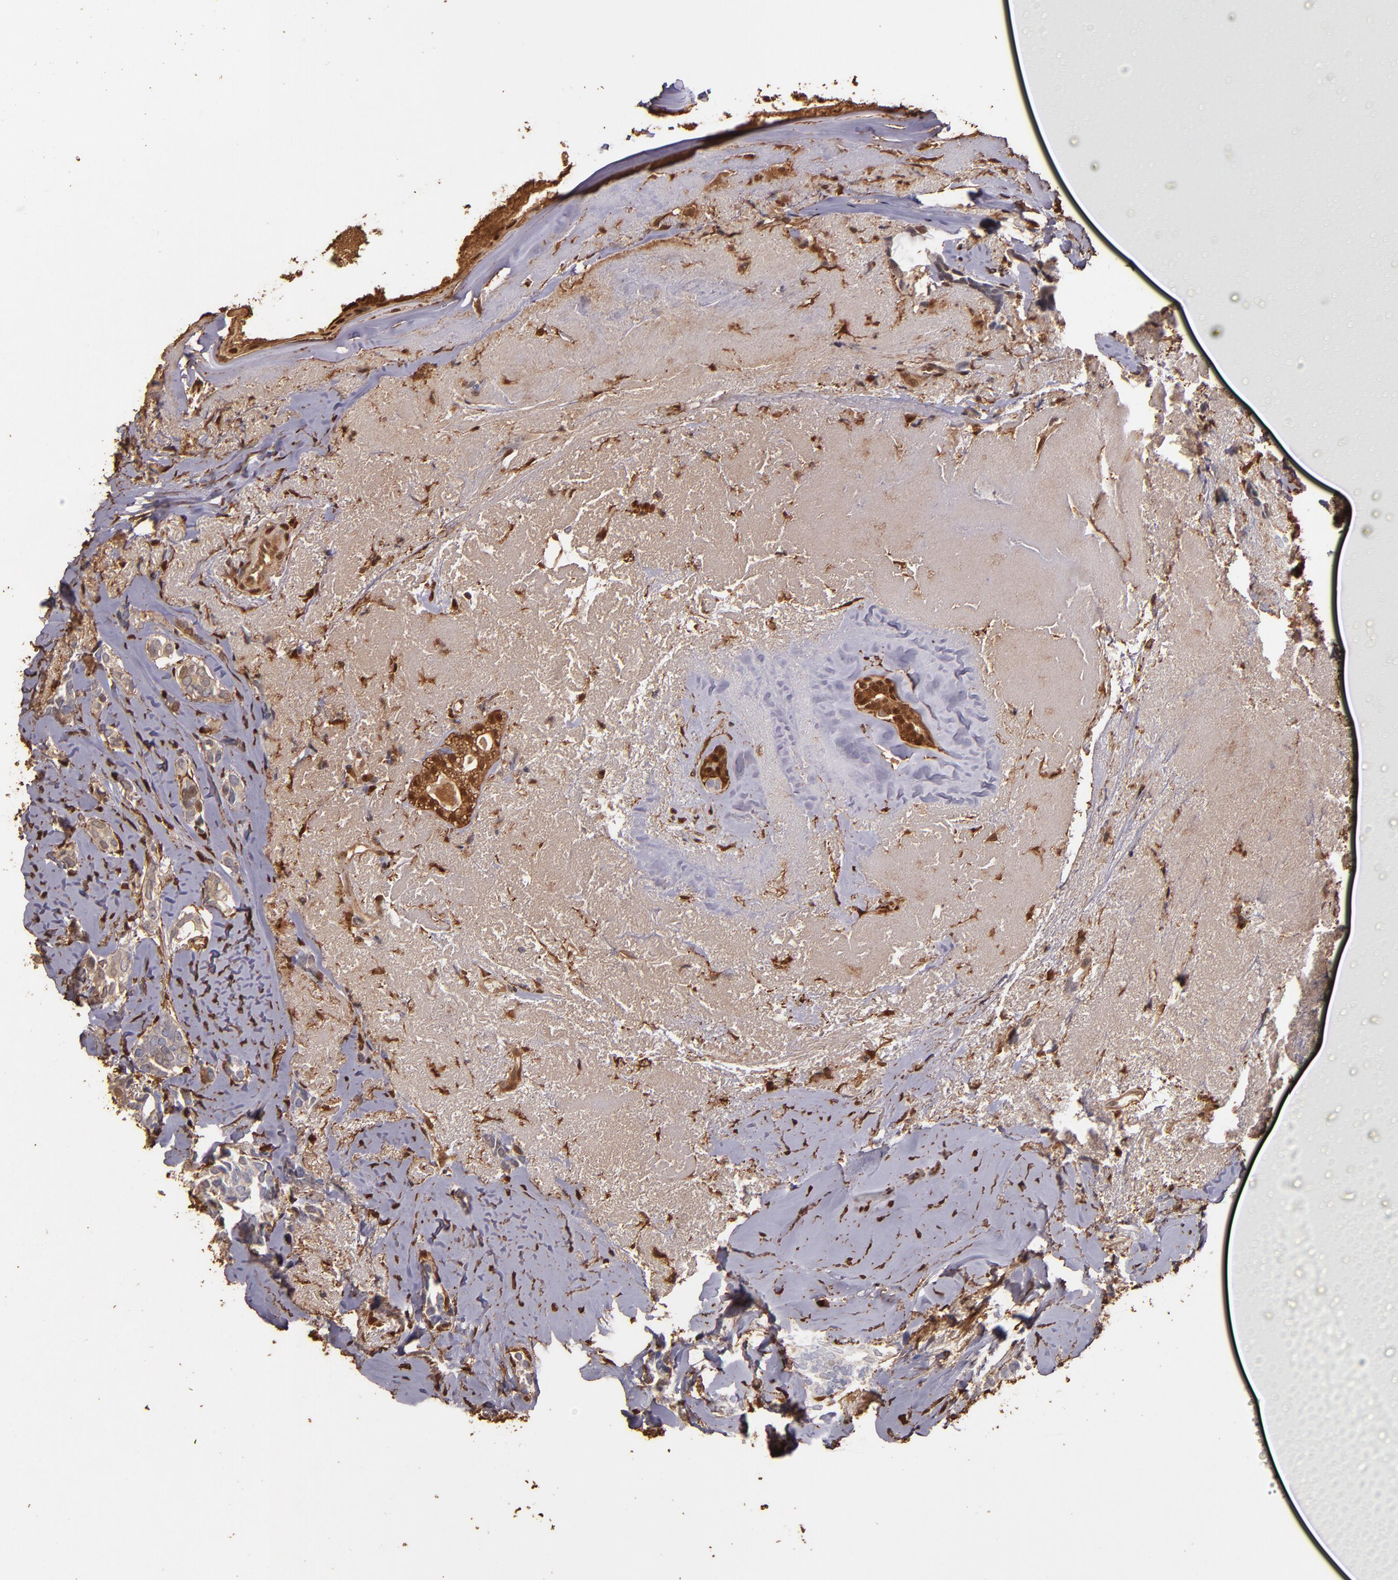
{"staining": {"intensity": "moderate", "quantity": "<25%", "location": "cytoplasmic/membranous"}, "tissue": "breast cancer", "cell_type": "Tumor cells", "image_type": "cancer", "snomed": [{"axis": "morphology", "description": "Duct carcinoma"}, {"axis": "topography", "description": "Breast"}], "caption": "Tumor cells exhibit low levels of moderate cytoplasmic/membranous positivity in about <25% of cells in human breast cancer.", "gene": "S100A6", "patient": {"sex": "female", "age": 54}}